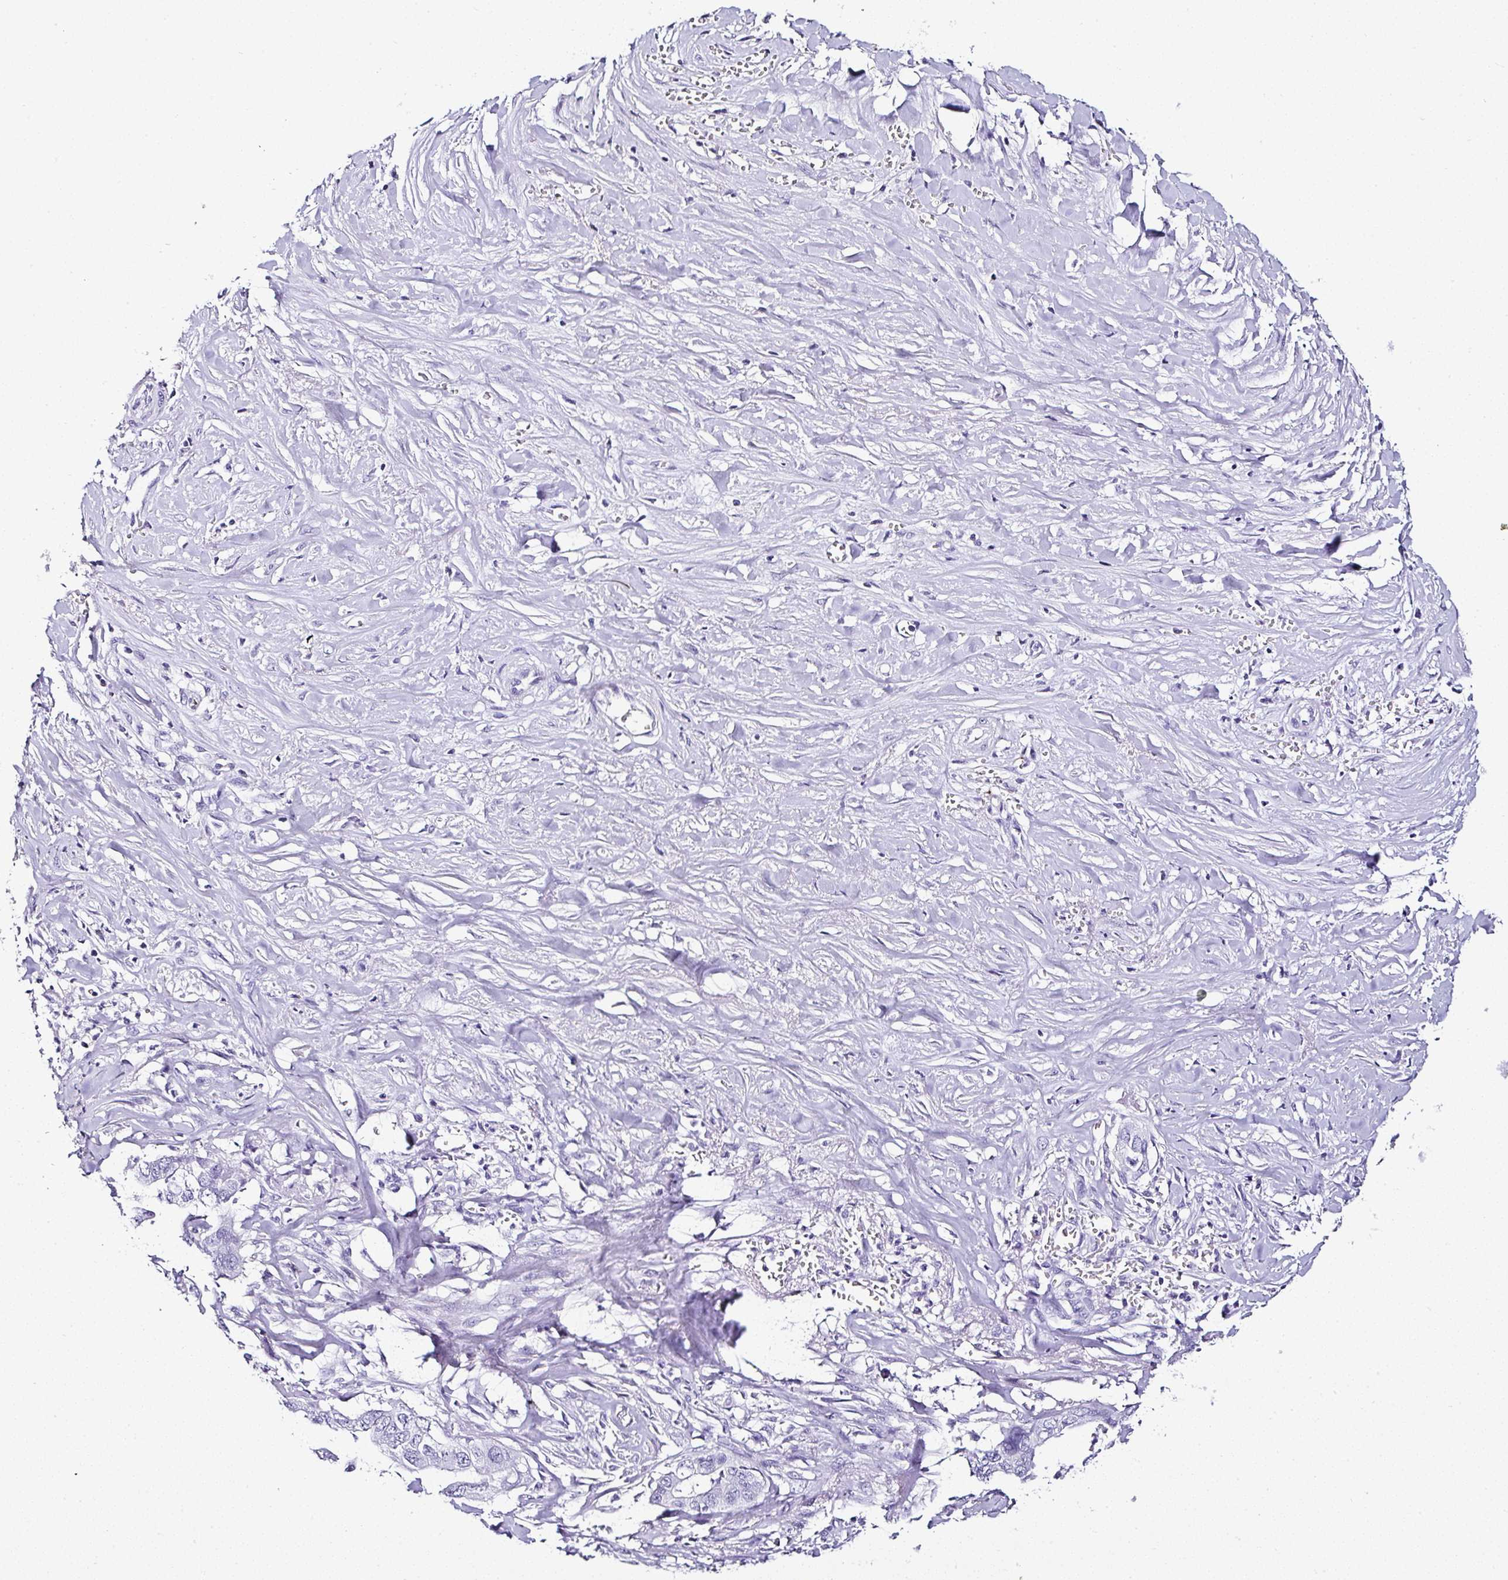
{"staining": {"intensity": "negative", "quantity": "none", "location": "none"}, "tissue": "liver cancer", "cell_type": "Tumor cells", "image_type": "cancer", "snomed": [{"axis": "morphology", "description": "Cholangiocarcinoma"}, {"axis": "topography", "description": "Liver"}], "caption": "A micrograph of human liver cancer is negative for staining in tumor cells.", "gene": "SERPINB3", "patient": {"sex": "female", "age": 79}}